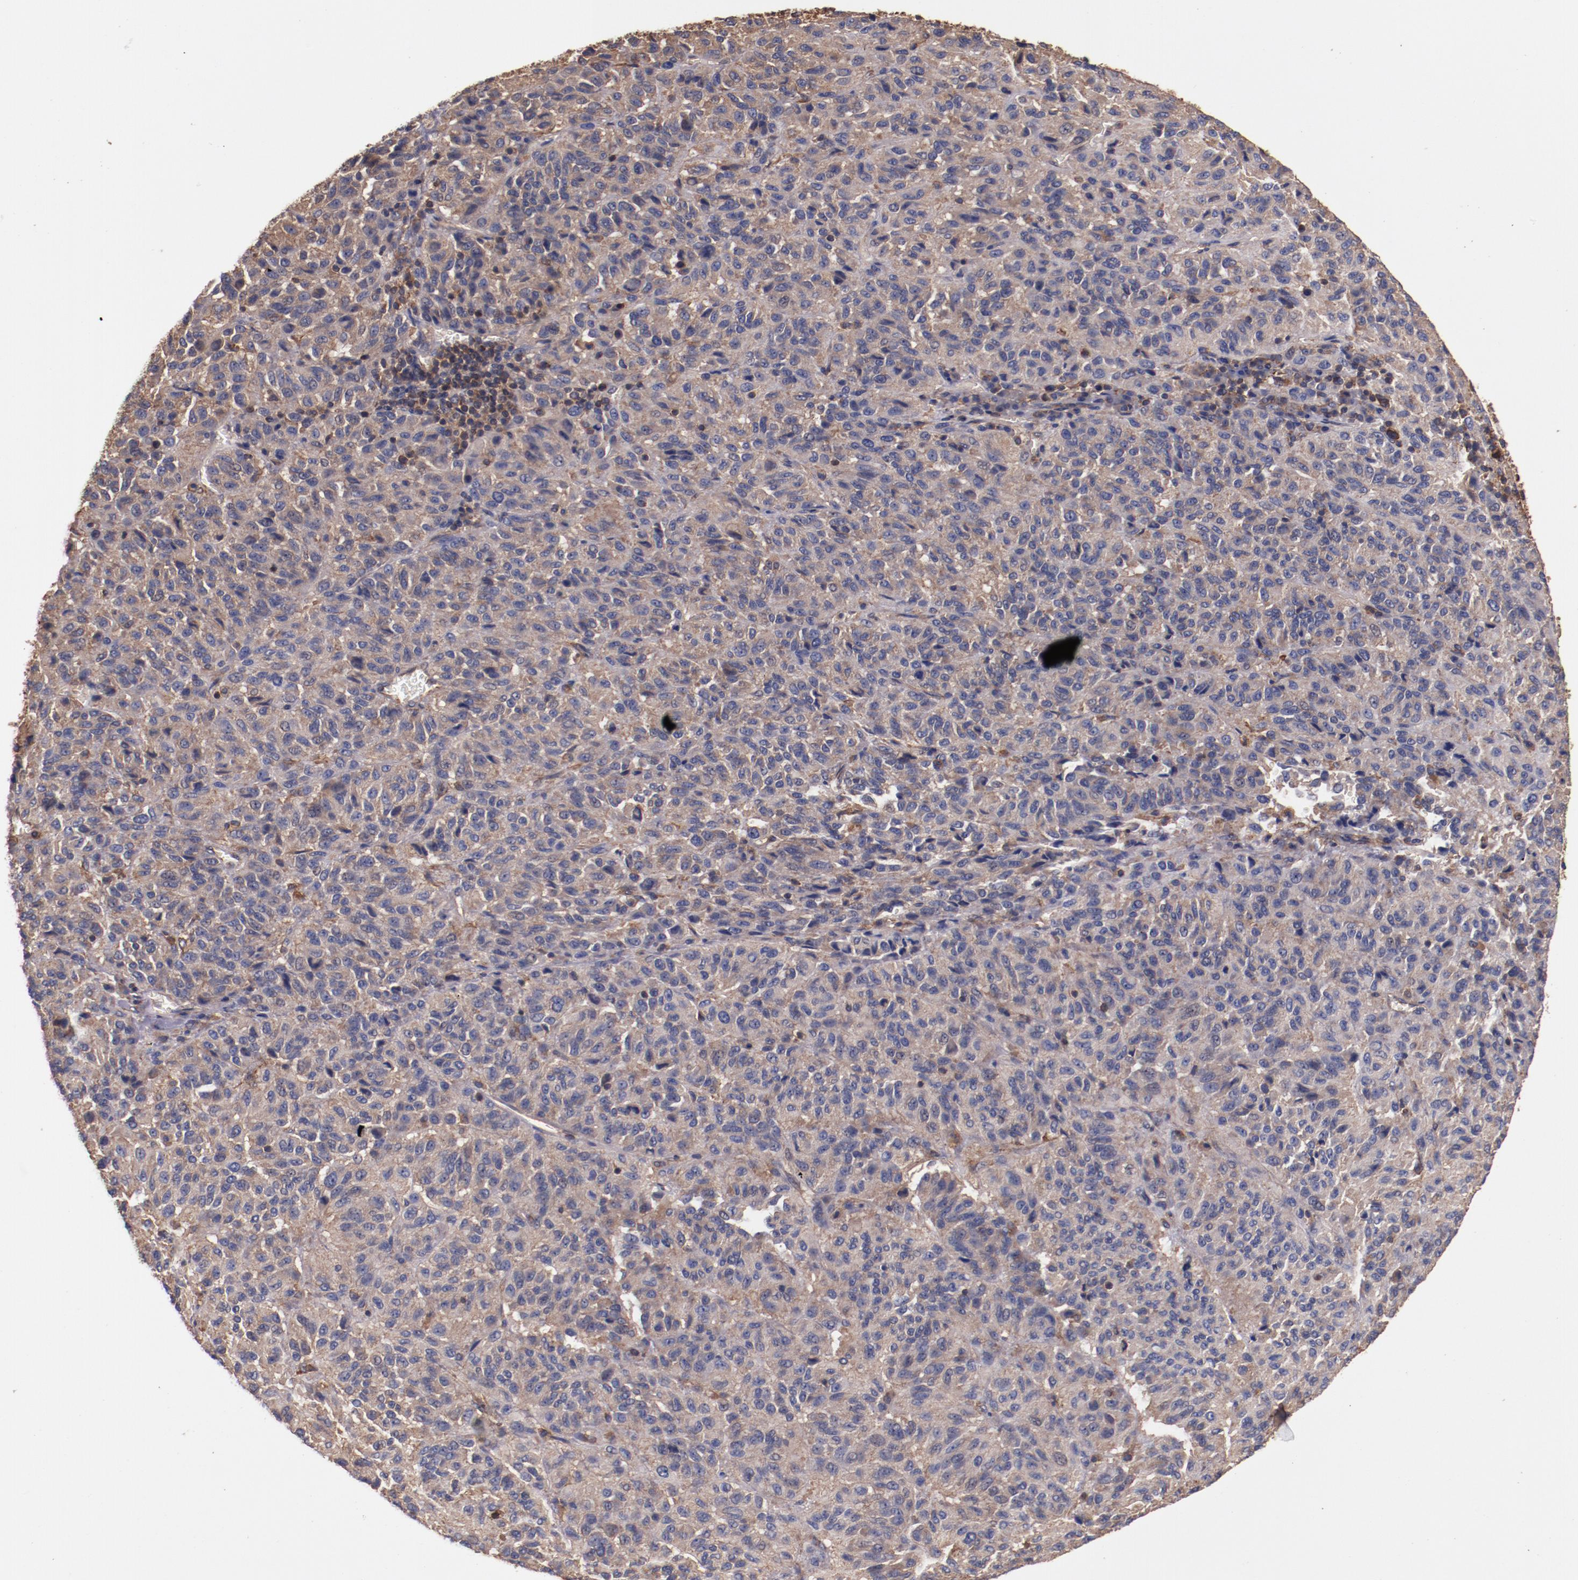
{"staining": {"intensity": "moderate", "quantity": ">75%", "location": "cytoplasmic/membranous"}, "tissue": "melanoma", "cell_type": "Tumor cells", "image_type": "cancer", "snomed": [{"axis": "morphology", "description": "Malignant melanoma, Metastatic site"}, {"axis": "topography", "description": "Lung"}], "caption": "This micrograph demonstrates malignant melanoma (metastatic site) stained with IHC to label a protein in brown. The cytoplasmic/membranous of tumor cells show moderate positivity for the protein. Nuclei are counter-stained blue.", "gene": "TMOD3", "patient": {"sex": "male", "age": 64}}